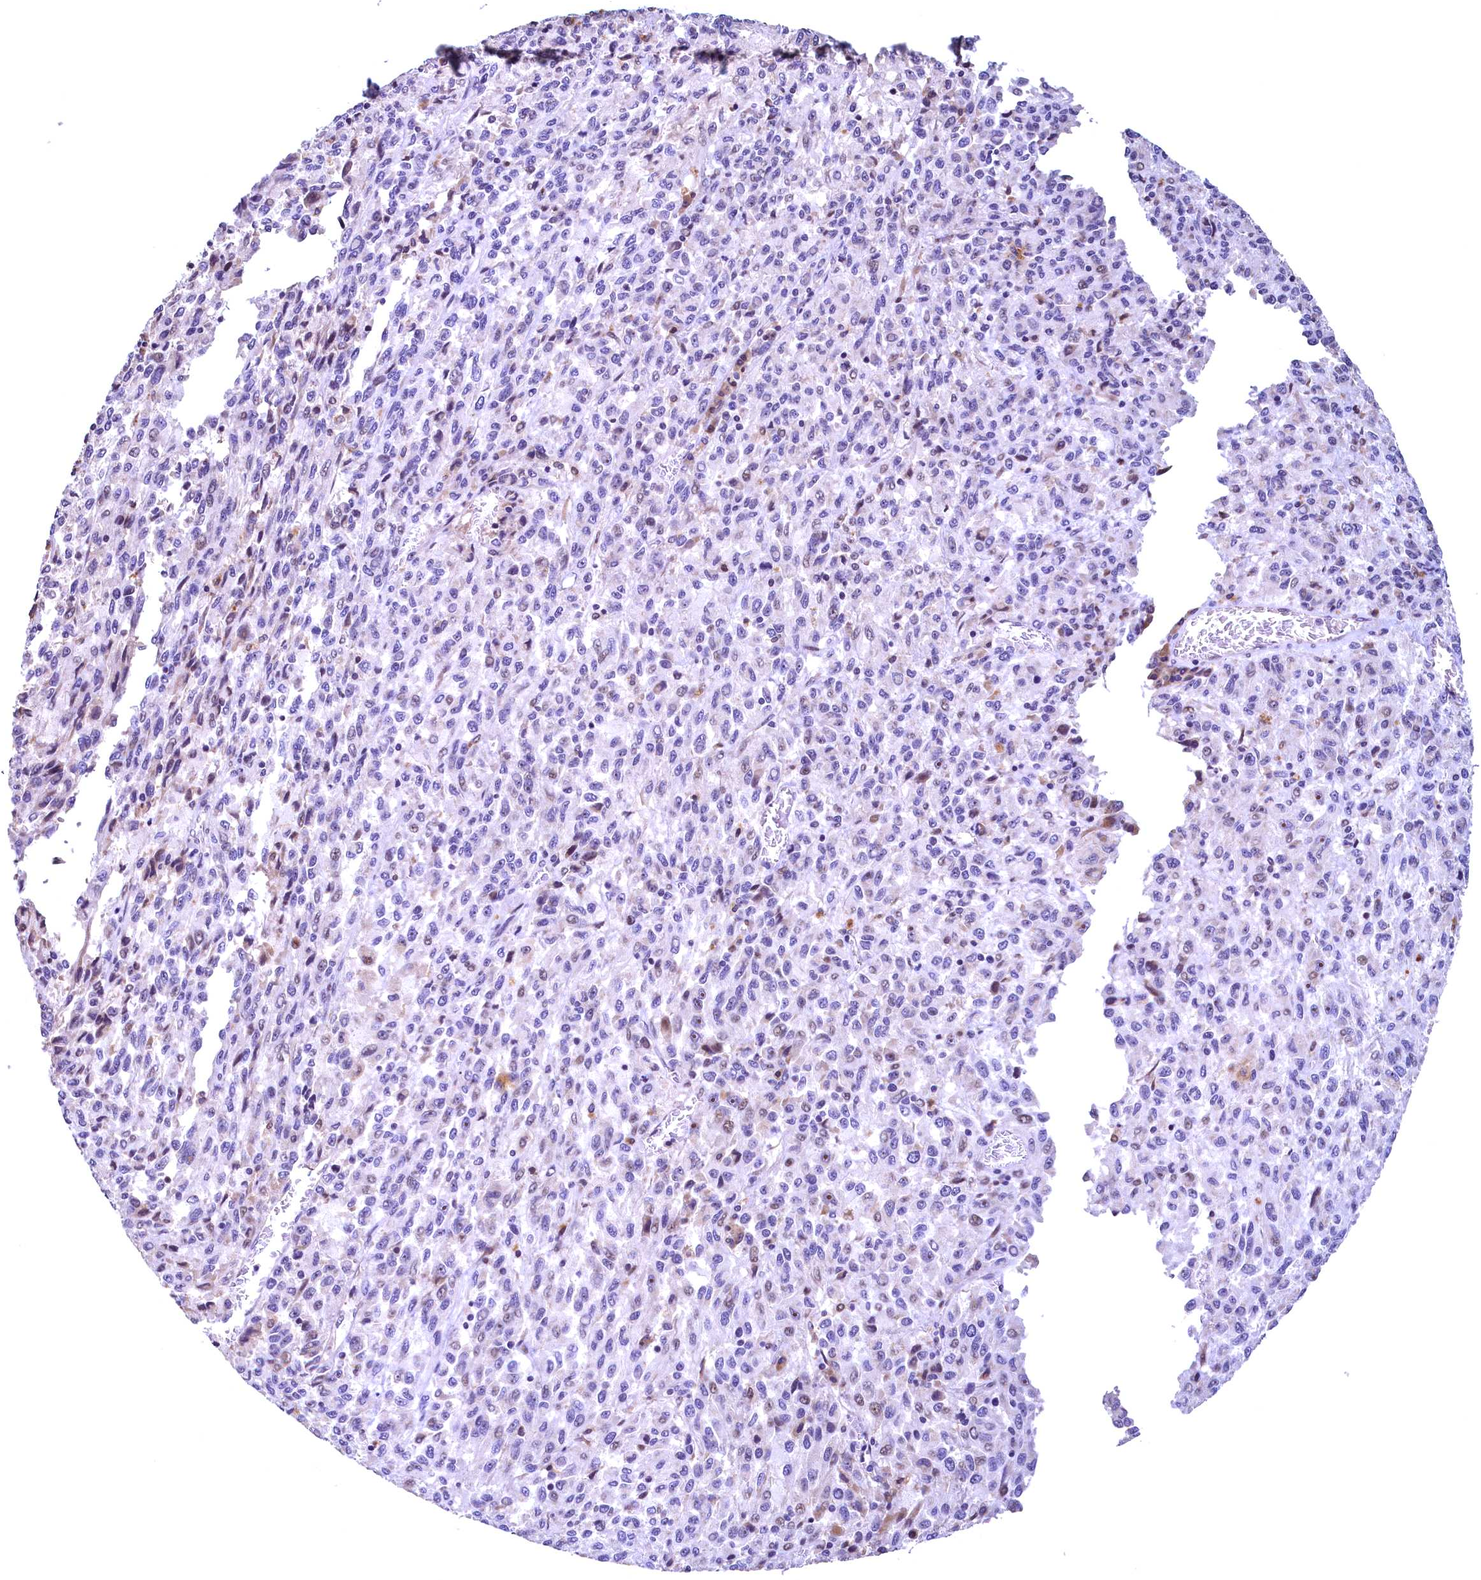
{"staining": {"intensity": "negative", "quantity": "none", "location": "none"}, "tissue": "melanoma", "cell_type": "Tumor cells", "image_type": "cancer", "snomed": [{"axis": "morphology", "description": "Malignant melanoma, Metastatic site"}, {"axis": "topography", "description": "Lung"}], "caption": "The IHC photomicrograph has no significant expression in tumor cells of malignant melanoma (metastatic site) tissue.", "gene": "LATS2", "patient": {"sex": "male", "age": 64}}